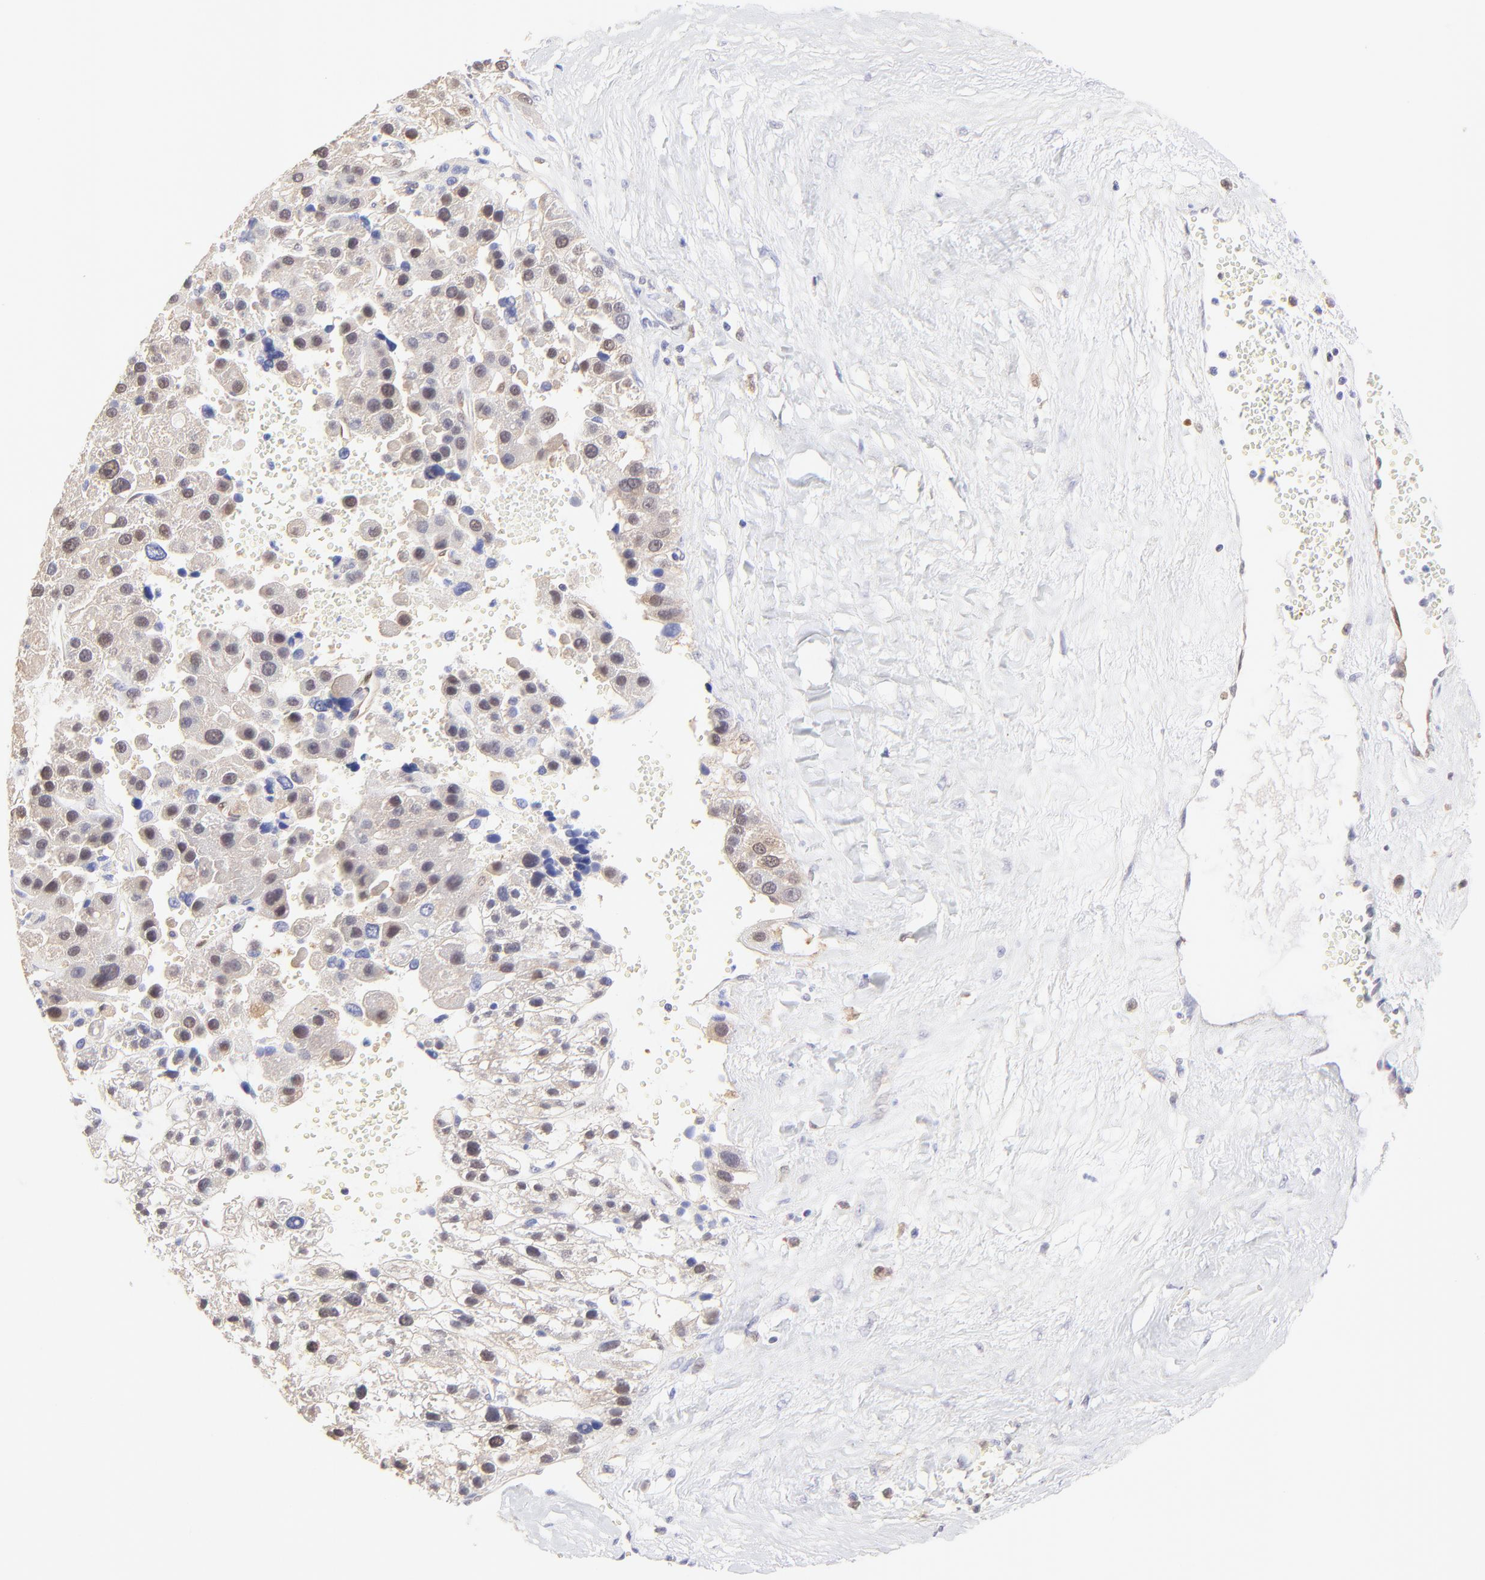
{"staining": {"intensity": "negative", "quantity": "none", "location": "none"}, "tissue": "liver cancer", "cell_type": "Tumor cells", "image_type": "cancer", "snomed": [{"axis": "morphology", "description": "Carcinoma, Hepatocellular, NOS"}, {"axis": "topography", "description": "Liver"}], "caption": "Immunohistochemistry (IHC) of liver cancer (hepatocellular carcinoma) demonstrates no expression in tumor cells. (Brightfield microscopy of DAB IHC at high magnification).", "gene": "HYAL1", "patient": {"sex": "female", "age": 85}}